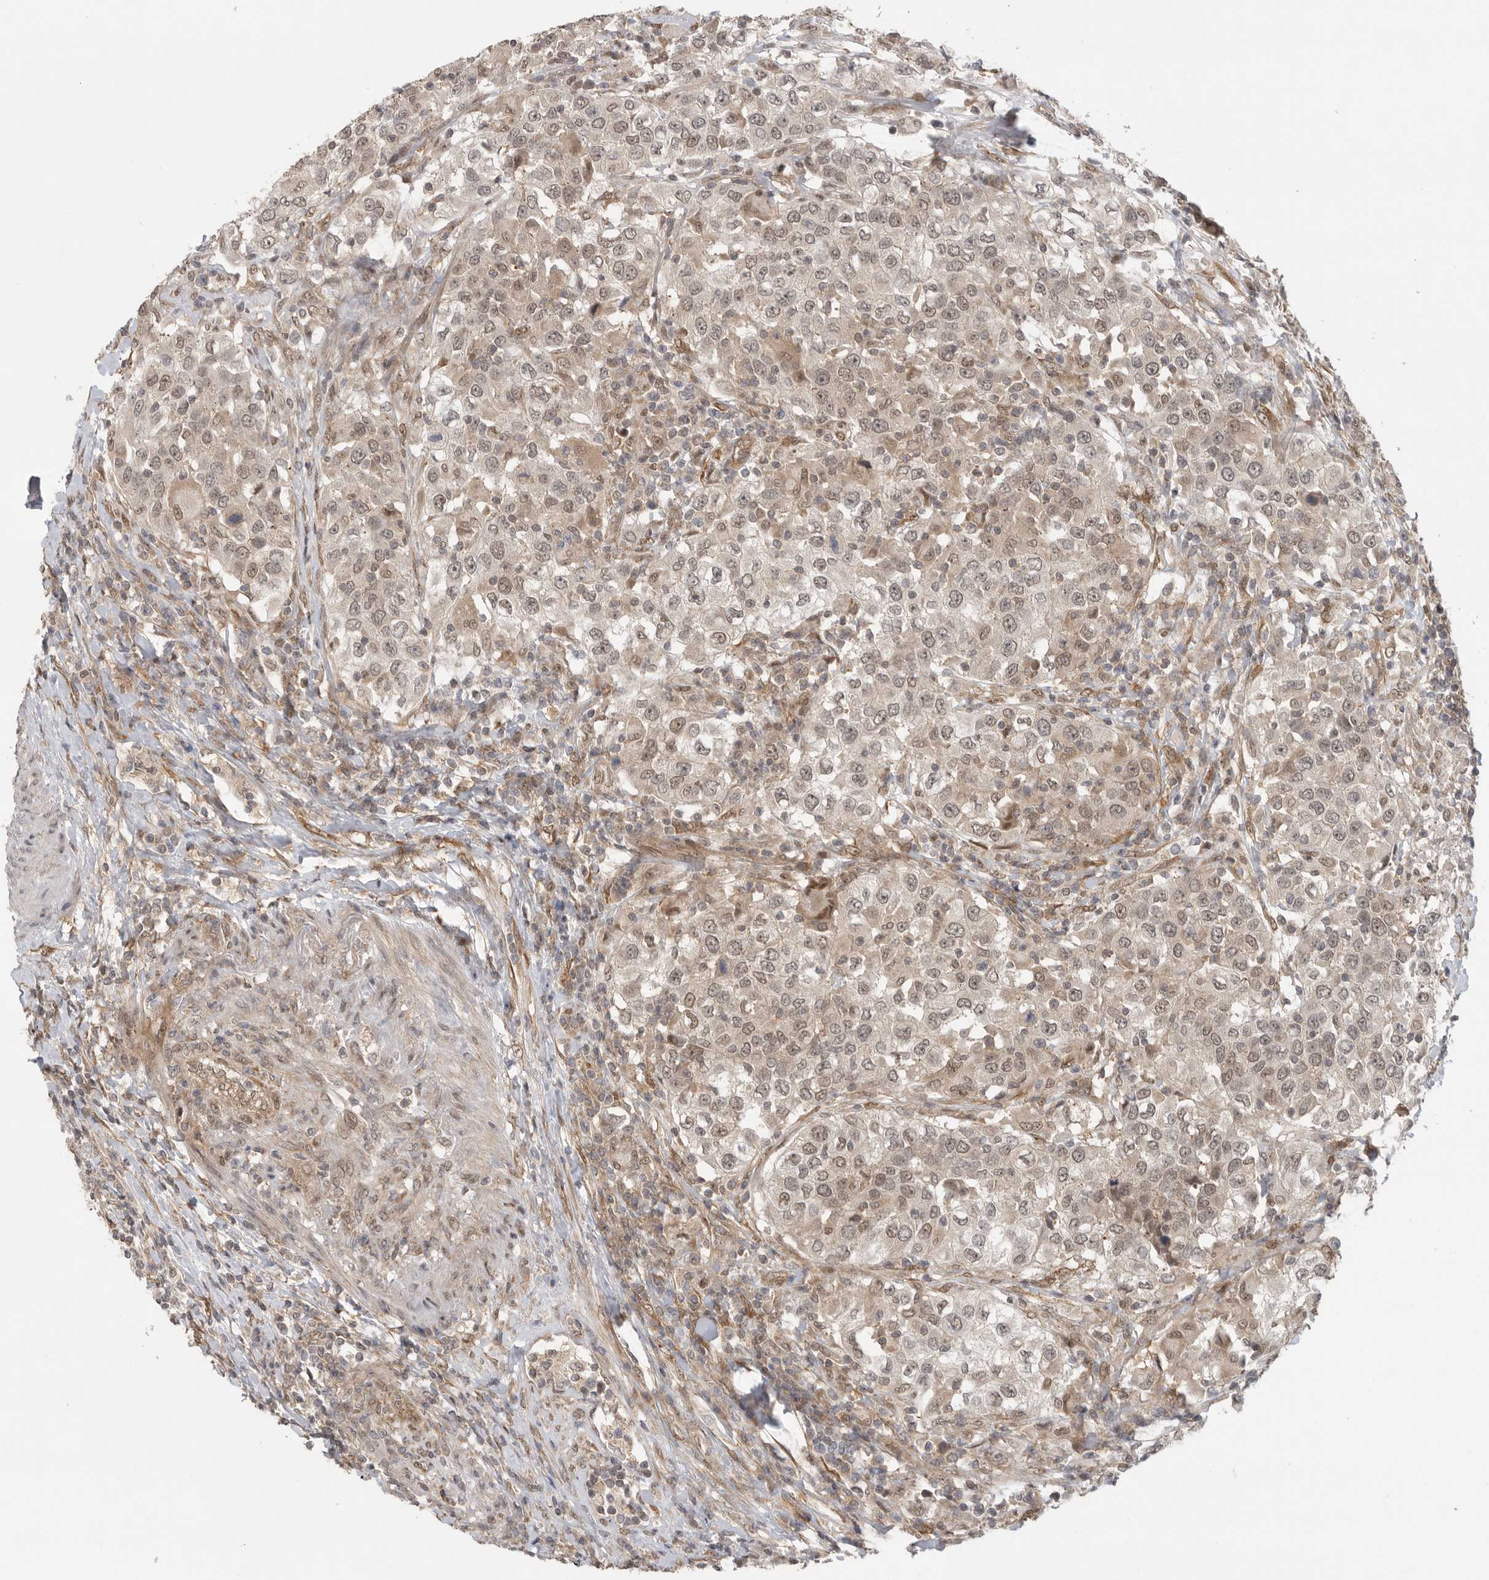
{"staining": {"intensity": "weak", "quantity": ">75%", "location": "cytoplasmic/membranous,nuclear"}, "tissue": "urothelial cancer", "cell_type": "Tumor cells", "image_type": "cancer", "snomed": [{"axis": "morphology", "description": "Urothelial carcinoma, High grade"}, {"axis": "topography", "description": "Urinary bladder"}], "caption": "Immunohistochemistry (IHC) histopathology image of human urothelial carcinoma (high-grade) stained for a protein (brown), which demonstrates low levels of weak cytoplasmic/membranous and nuclear positivity in approximately >75% of tumor cells.", "gene": "VPS50", "patient": {"sex": "female", "age": 80}}